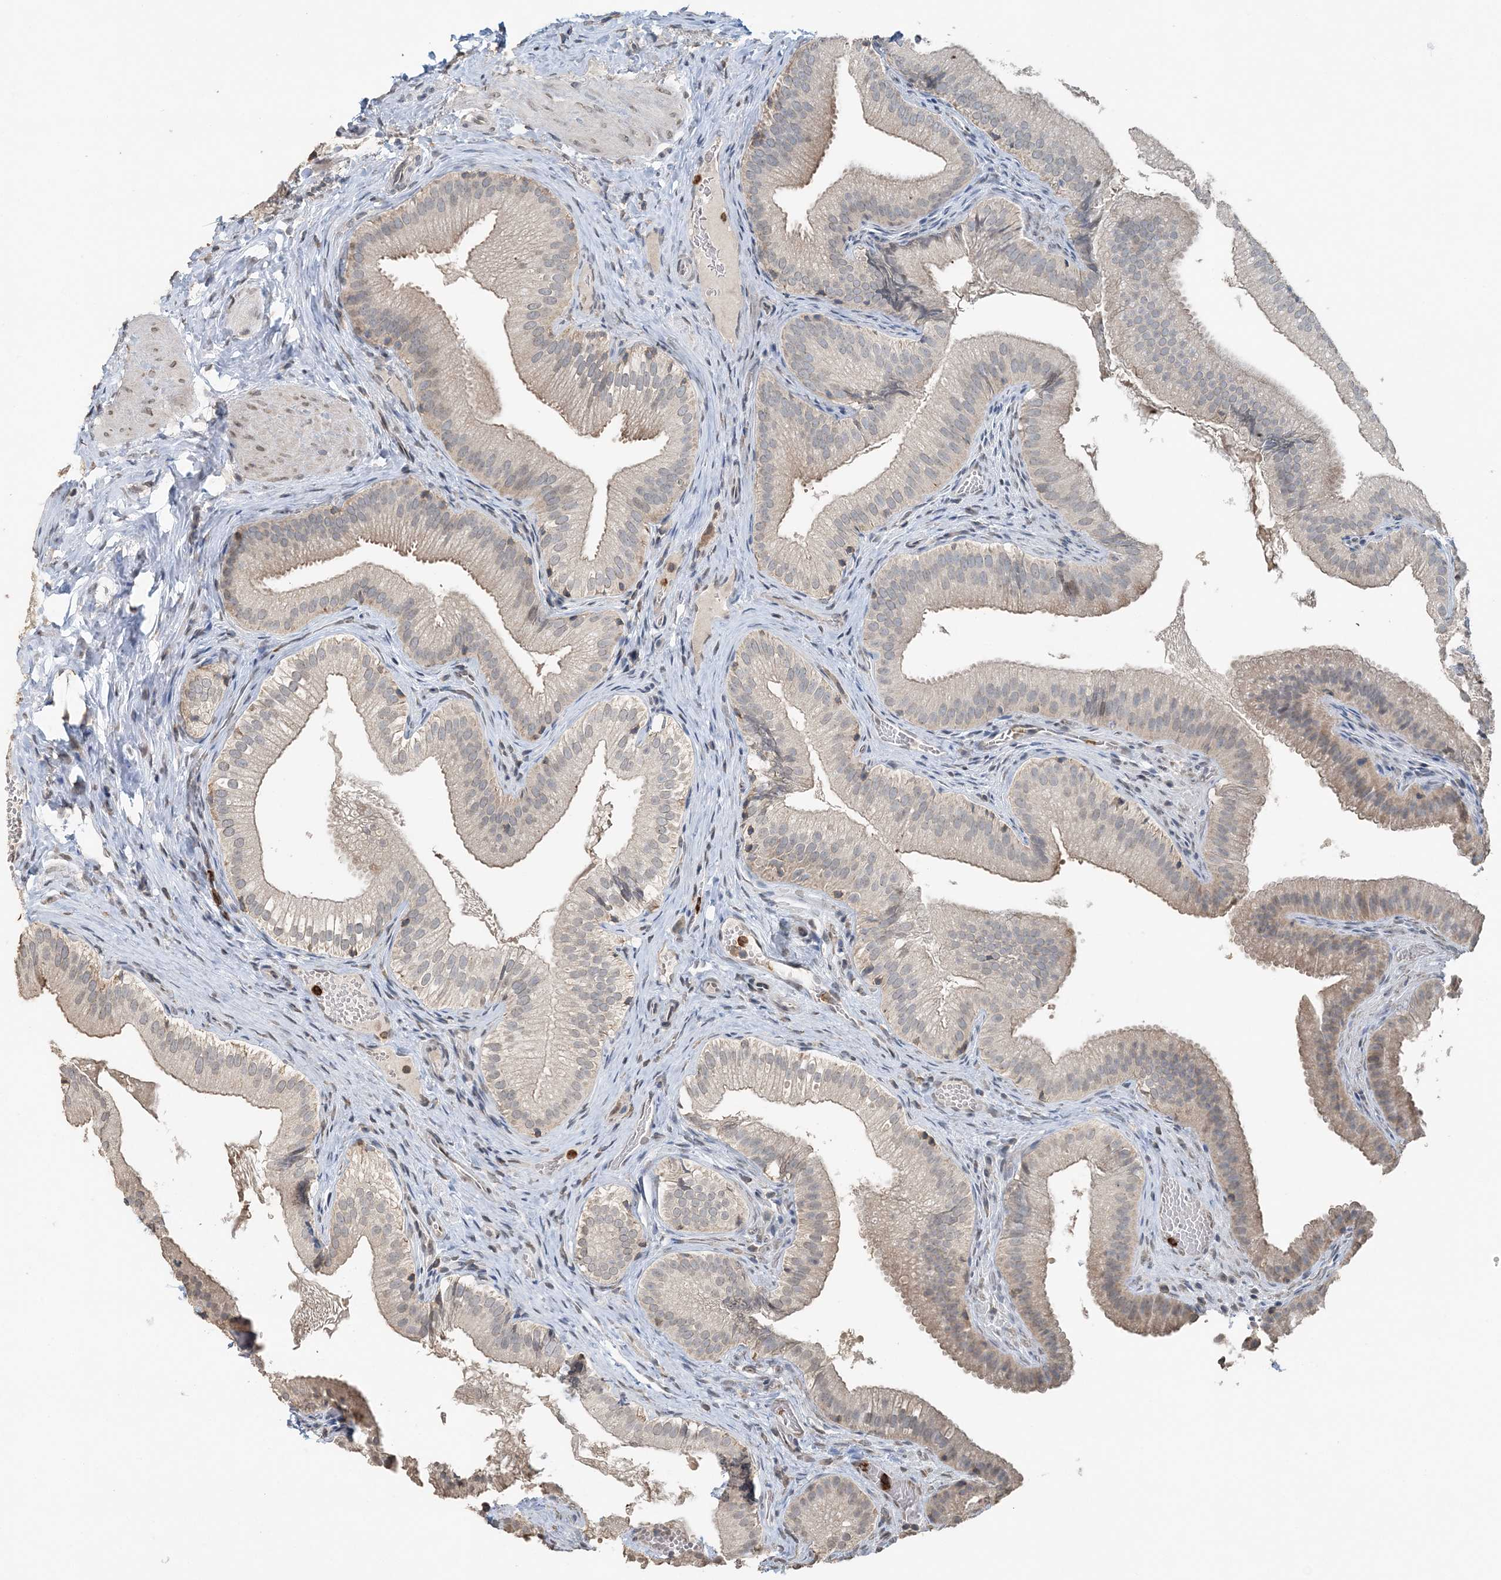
{"staining": {"intensity": "weak", "quantity": "<25%", "location": "cytoplasmic/membranous"}, "tissue": "gallbladder", "cell_type": "Glandular cells", "image_type": "normal", "snomed": [{"axis": "morphology", "description": "Normal tissue, NOS"}, {"axis": "topography", "description": "Gallbladder"}], "caption": "The IHC histopathology image has no significant positivity in glandular cells of gallbladder.", "gene": "FAM110A", "patient": {"sex": "female", "age": 30}}